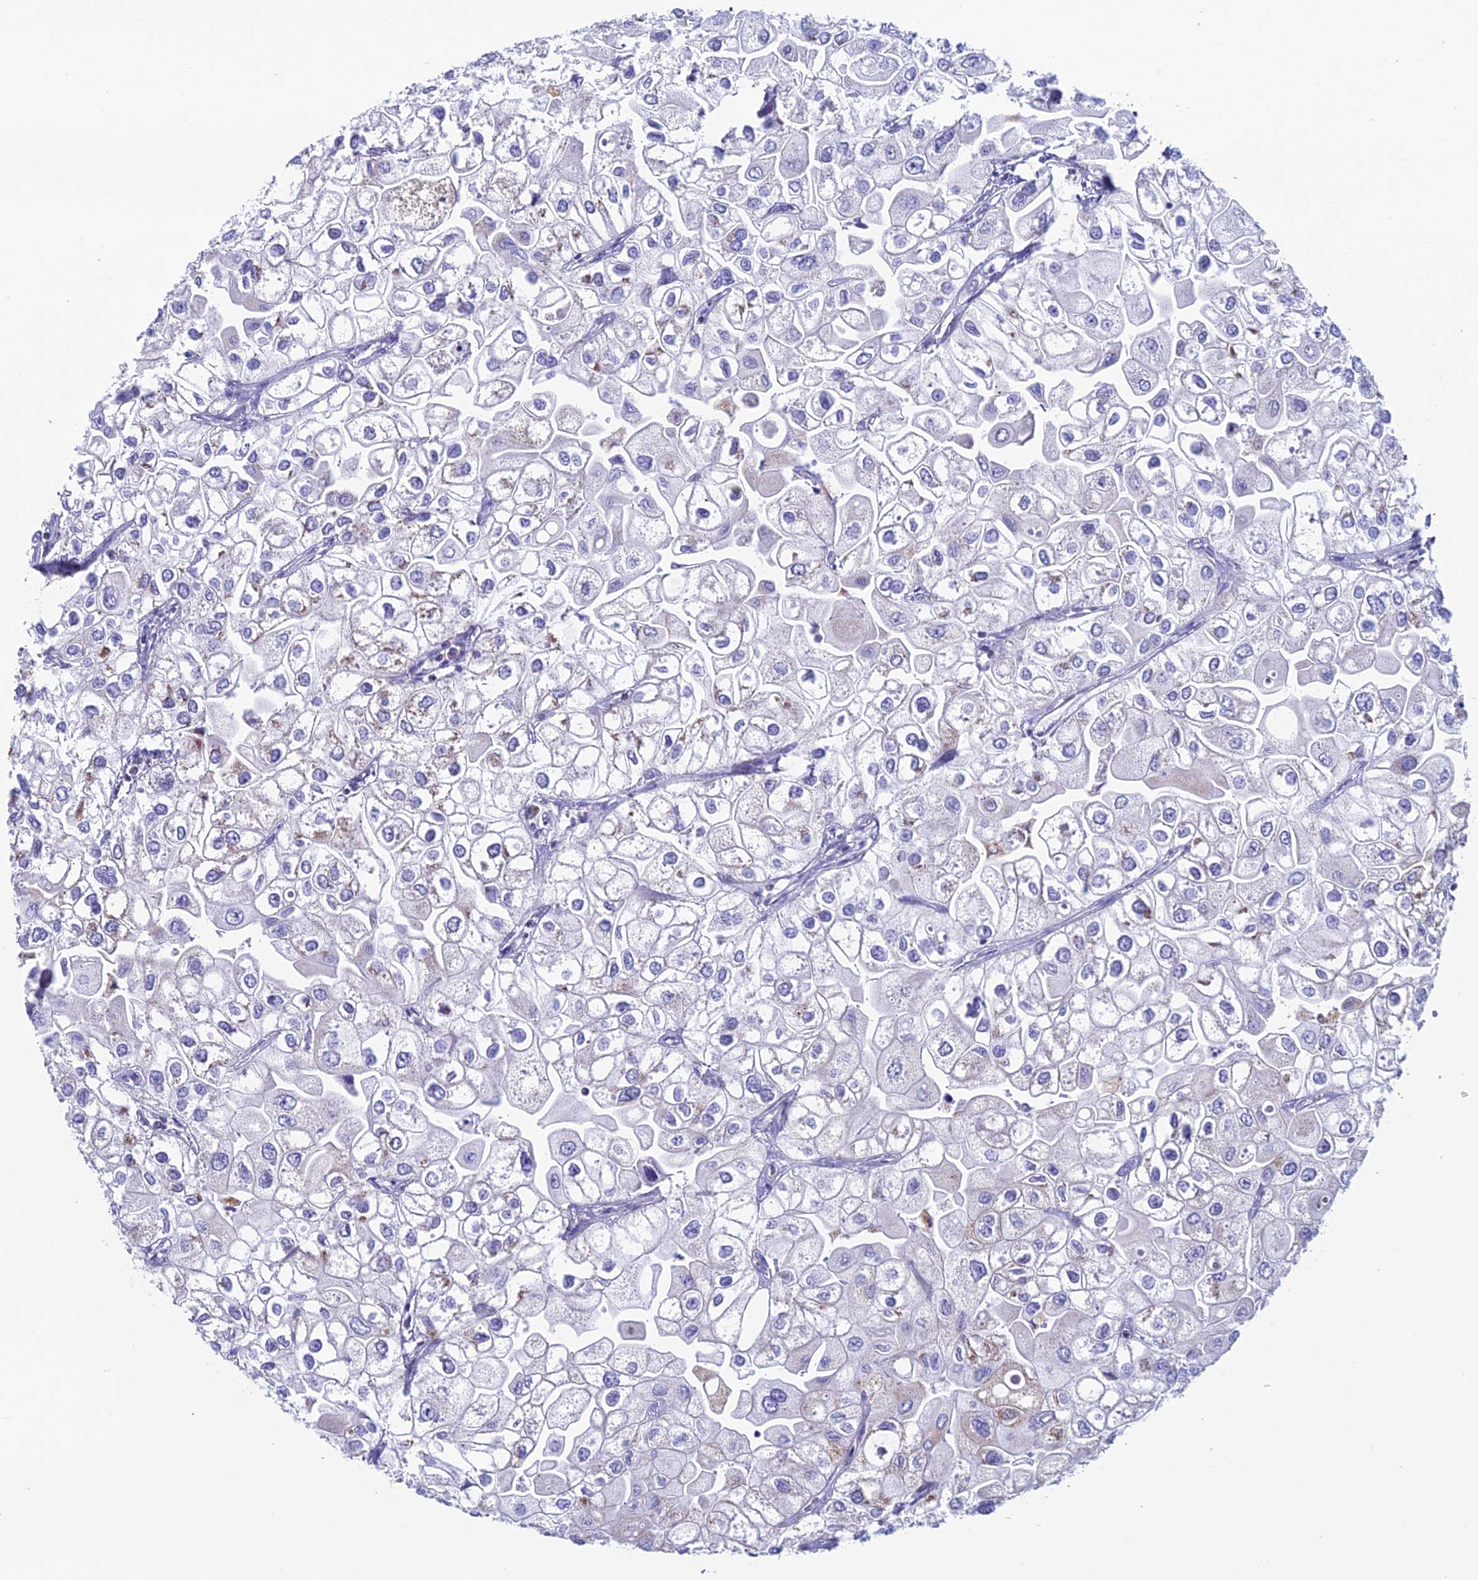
{"staining": {"intensity": "negative", "quantity": "none", "location": "none"}, "tissue": "urothelial cancer", "cell_type": "Tumor cells", "image_type": "cancer", "snomed": [{"axis": "morphology", "description": "Urothelial carcinoma, High grade"}, {"axis": "topography", "description": "Urinary bladder"}], "caption": "Immunohistochemistry (IHC) of urothelial cancer exhibits no positivity in tumor cells.", "gene": "ZNG1B", "patient": {"sex": "male", "age": 64}}